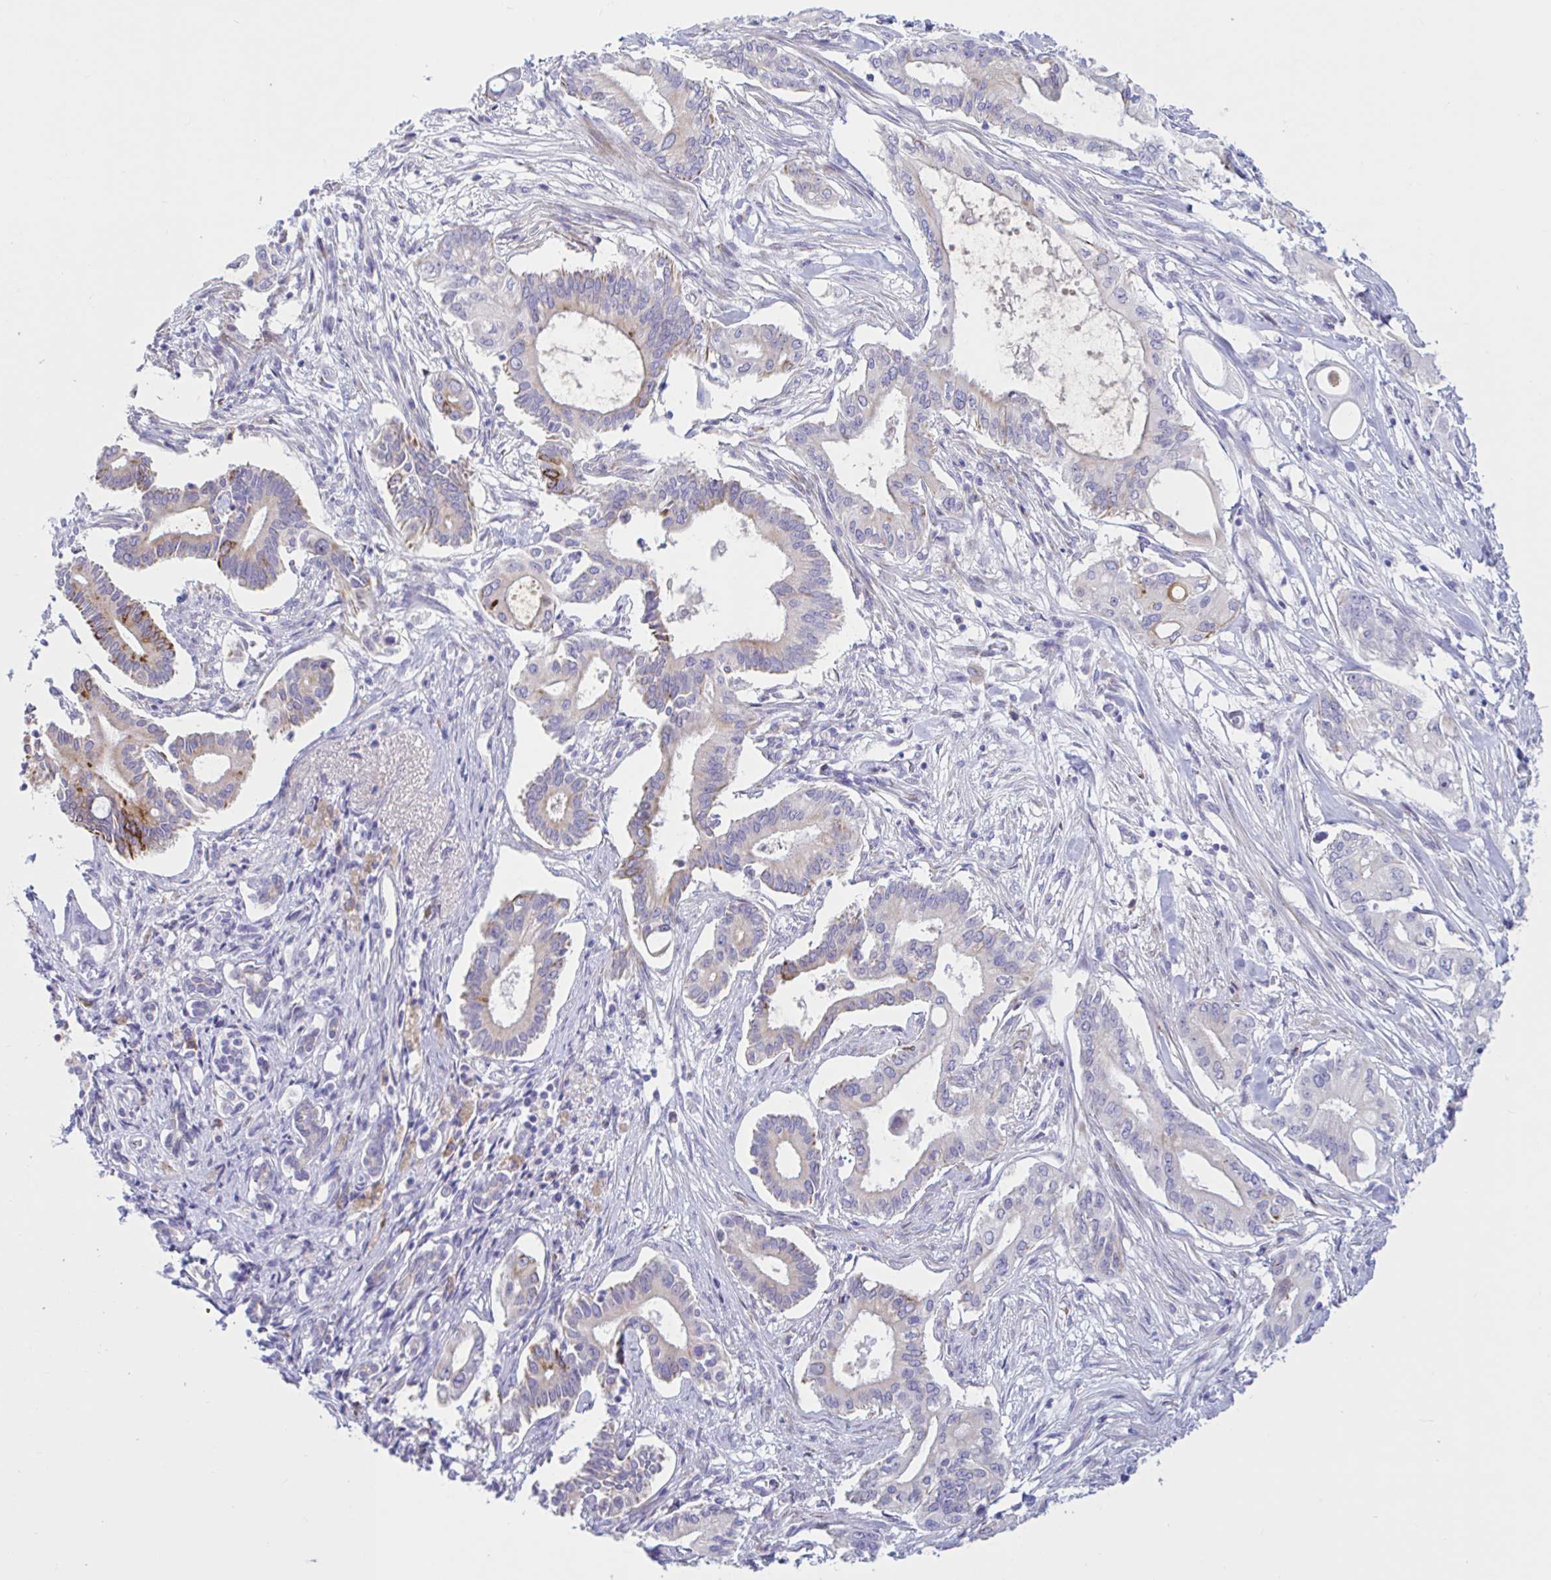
{"staining": {"intensity": "moderate", "quantity": "<25%", "location": "cytoplasmic/membranous"}, "tissue": "pancreatic cancer", "cell_type": "Tumor cells", "image_type": "cancer", "snomed": [{"axis": "morphology", "description": "Adenocarcinoma, NOS"}, {"axis": "topography", "description": "Pancreas"}], "caption": "This photomicrograph shows adenocarcinoma (pancreatic) stained with immunohistochemistry to label a protein in brown. The cytoplasmic/membranous of tumor cells show moderate positivity for the protein. Nuclei are counter-stained blue.", "gene": "NBPF3", "patient": {"sex": "female", "age": 68}}